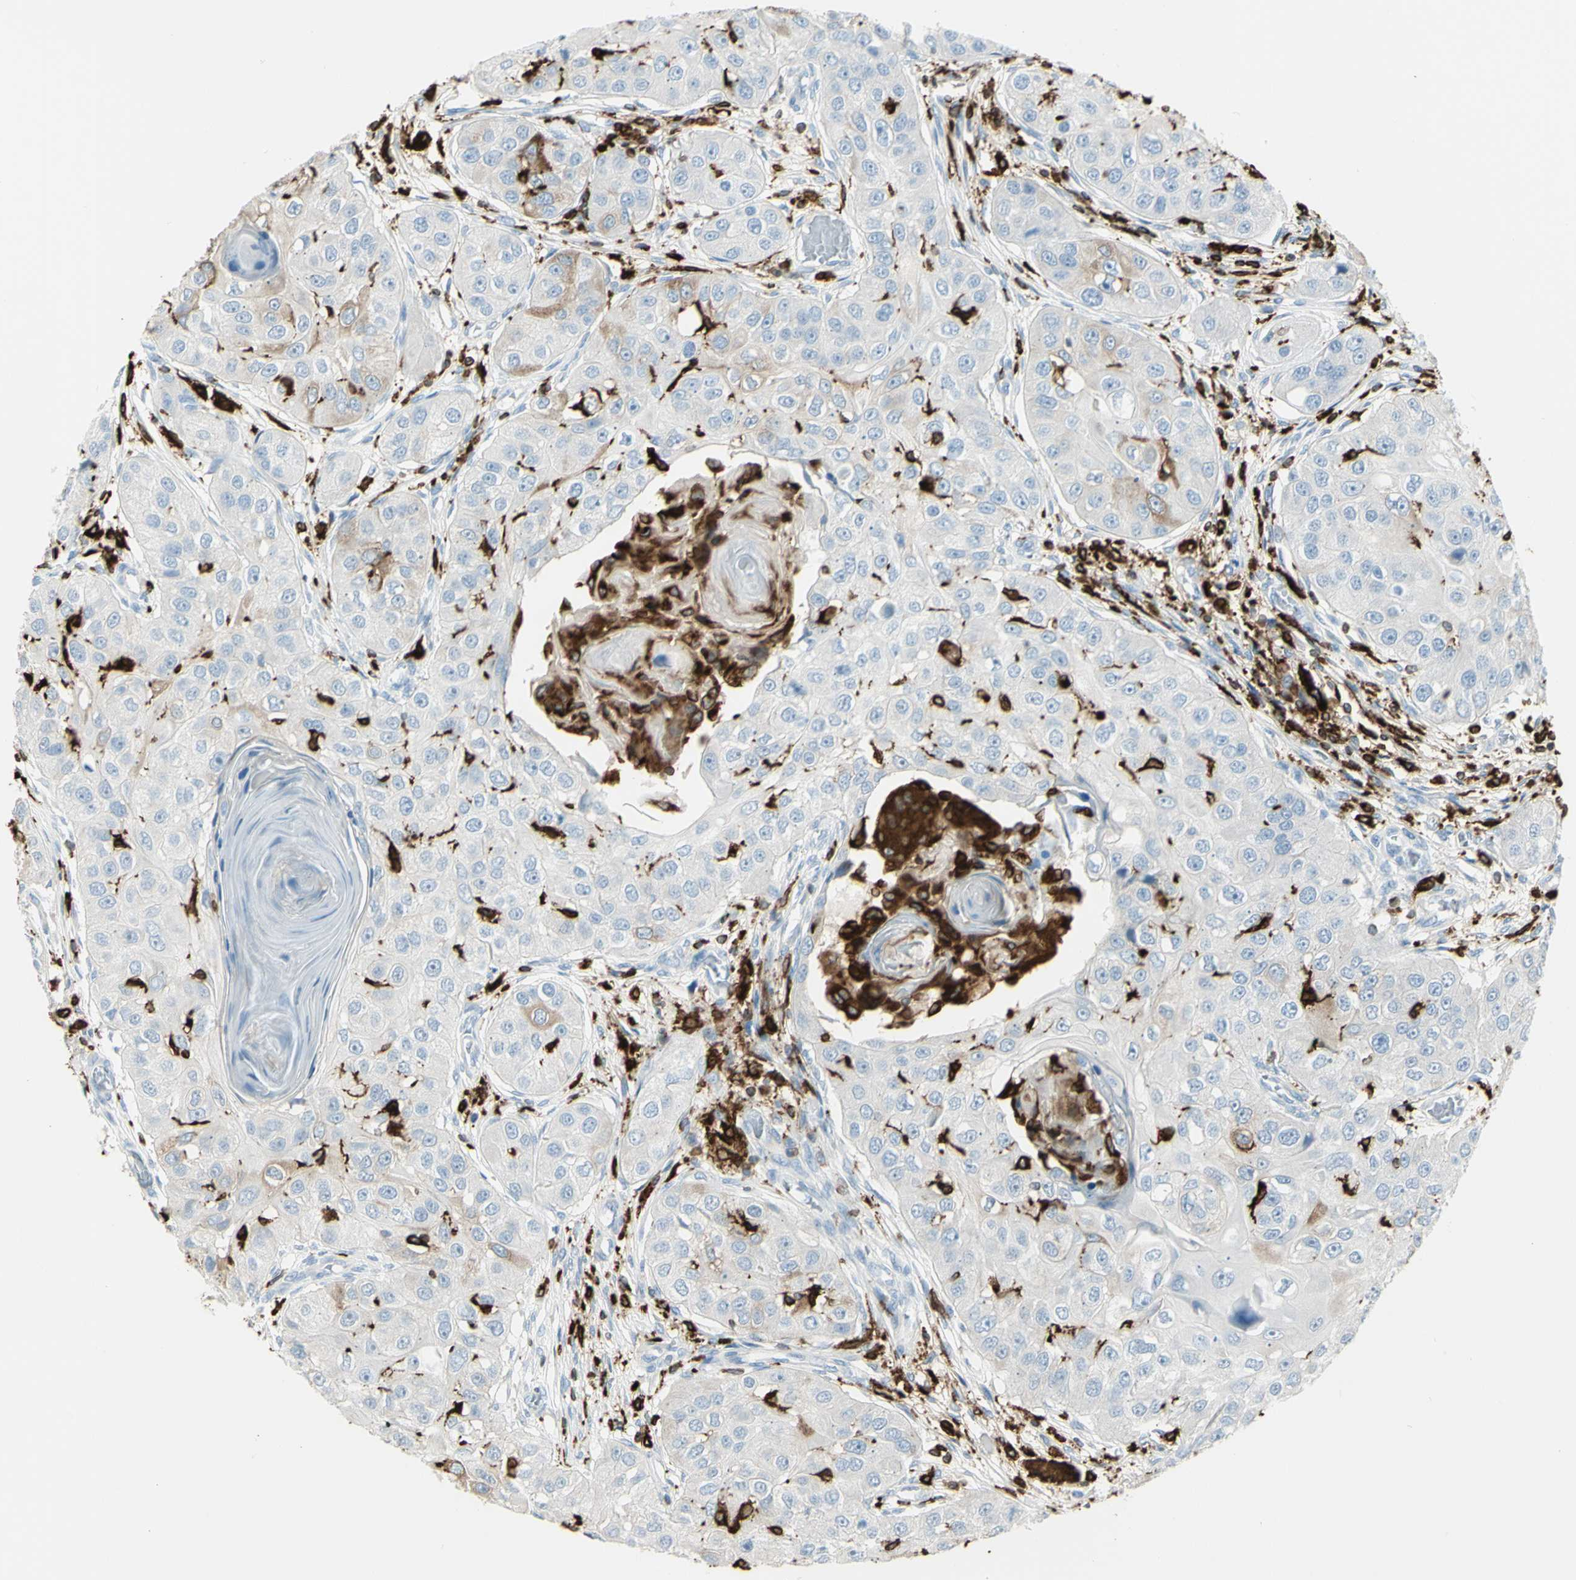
{"staining": {"intensity": "strong", "quantity": "<25%", "location": "cytoplasmic/membranous"}, "tissue": "head and neck cancer", "cell_type": "Tumor cells", "image_type": "cancer", "snomed": [{"axis": "morphology", "description": "Normal tissue, NOS"}, {"axis": "morphology", "description": "Squamous cell carcinoma, NOS"}, {"axis": "topography", "description": "Skeletal muscle"}, {"axis": "topography", "description": "Head-Neck"}], "caption": "Human head and neck cancer (squamous cell carcinoma) stained with a protein marker displays strong staining in tumor cells.", "gene": "CD74", "patient": {"sex": "male", "age": 51}}